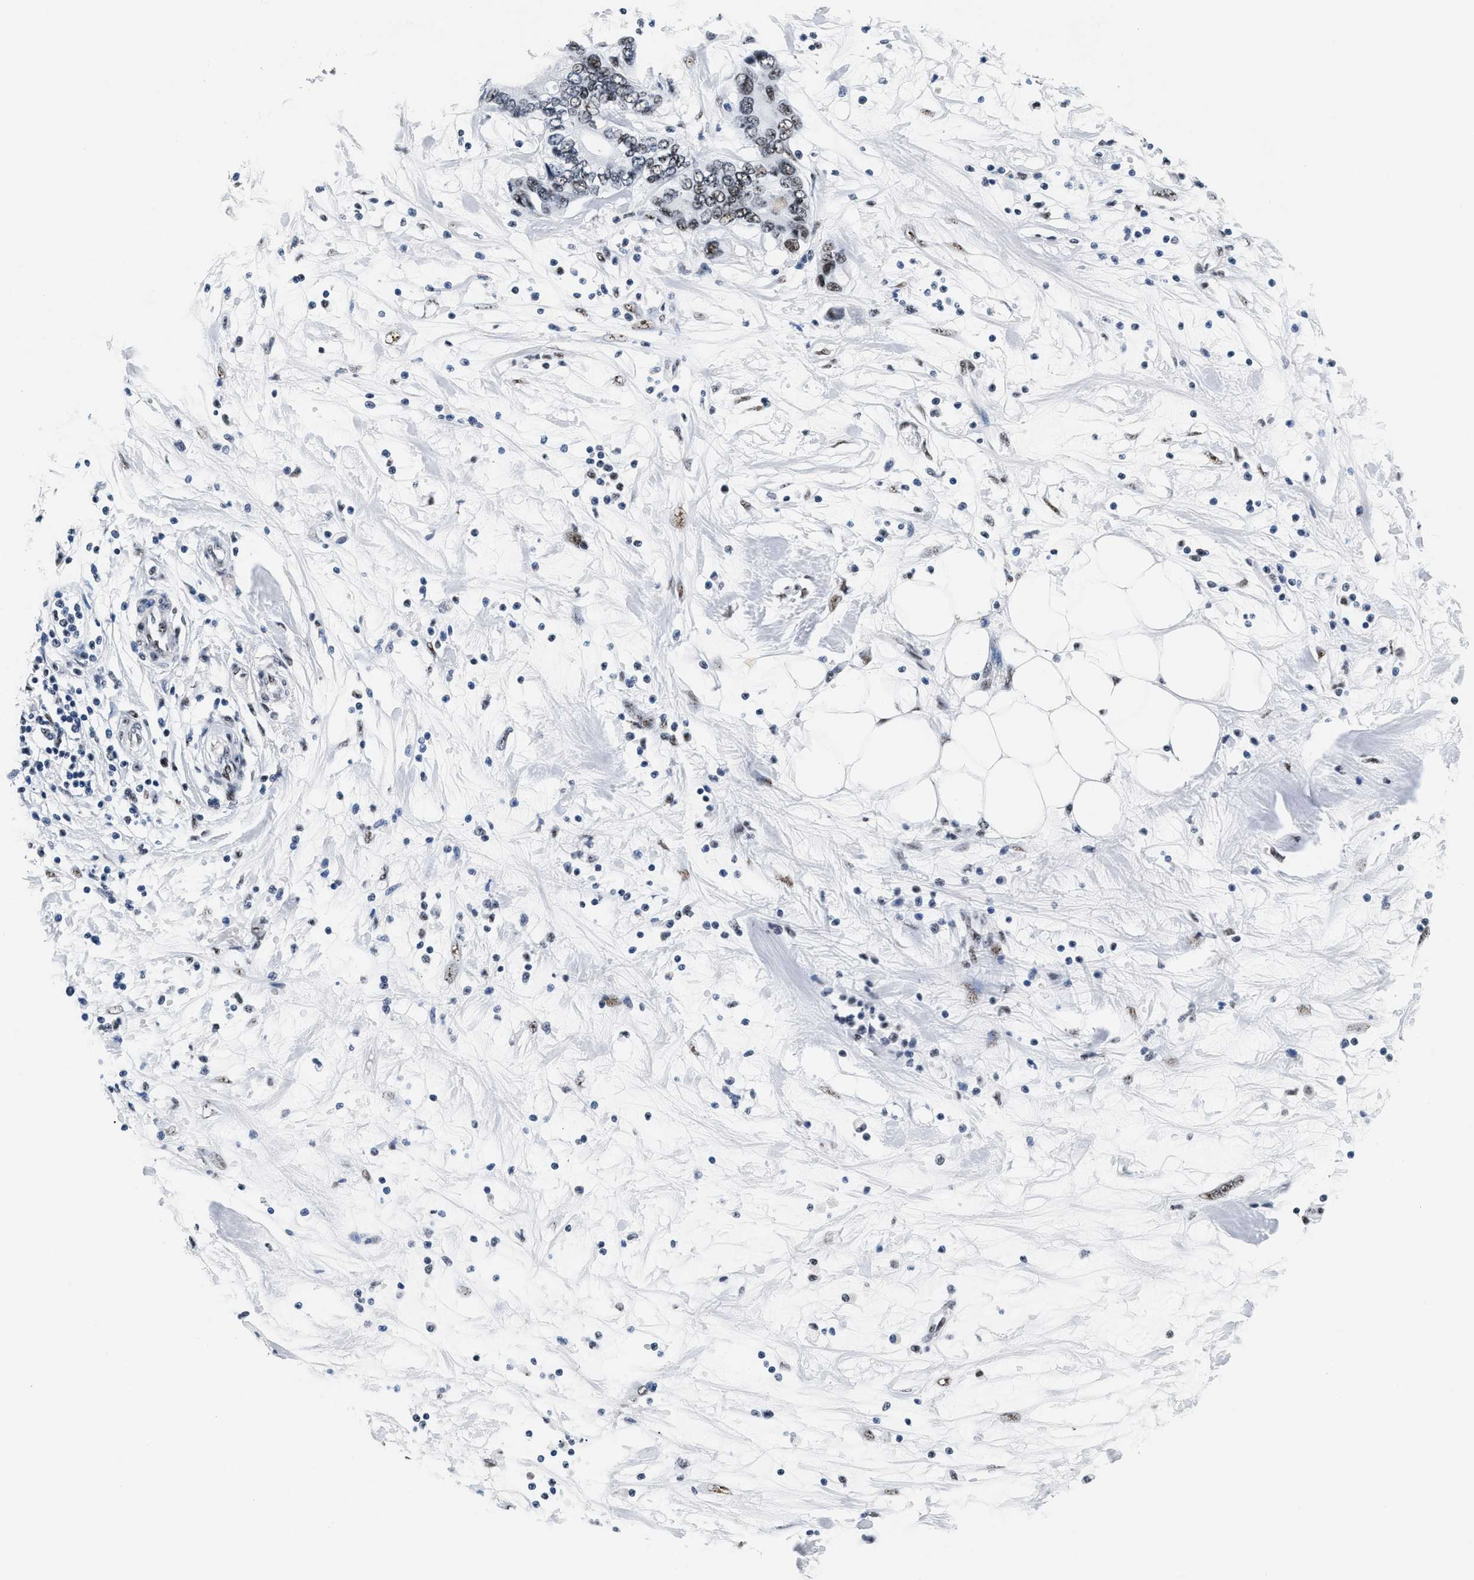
{"staining": {"intensity": "weak", "quantity": "25%-75%", "location": "nuclear"}, "tissue": "pancreatic cancer", "cell_type": "Tumor cells", "image_type": "cancer", "snomed": [{"axis": "morphology", "description": "Adenocarcinoma, NOS"}, {"axis": "topography", "description": "Pancreas"}], "caption": "Pancreatic cancer stained with a brown dye exhibits weak nuclear positive staining in approximately 25%-75% of tumor cells.", "gene": "RAD50", "patient": {"sex": "female", "age": 57}}